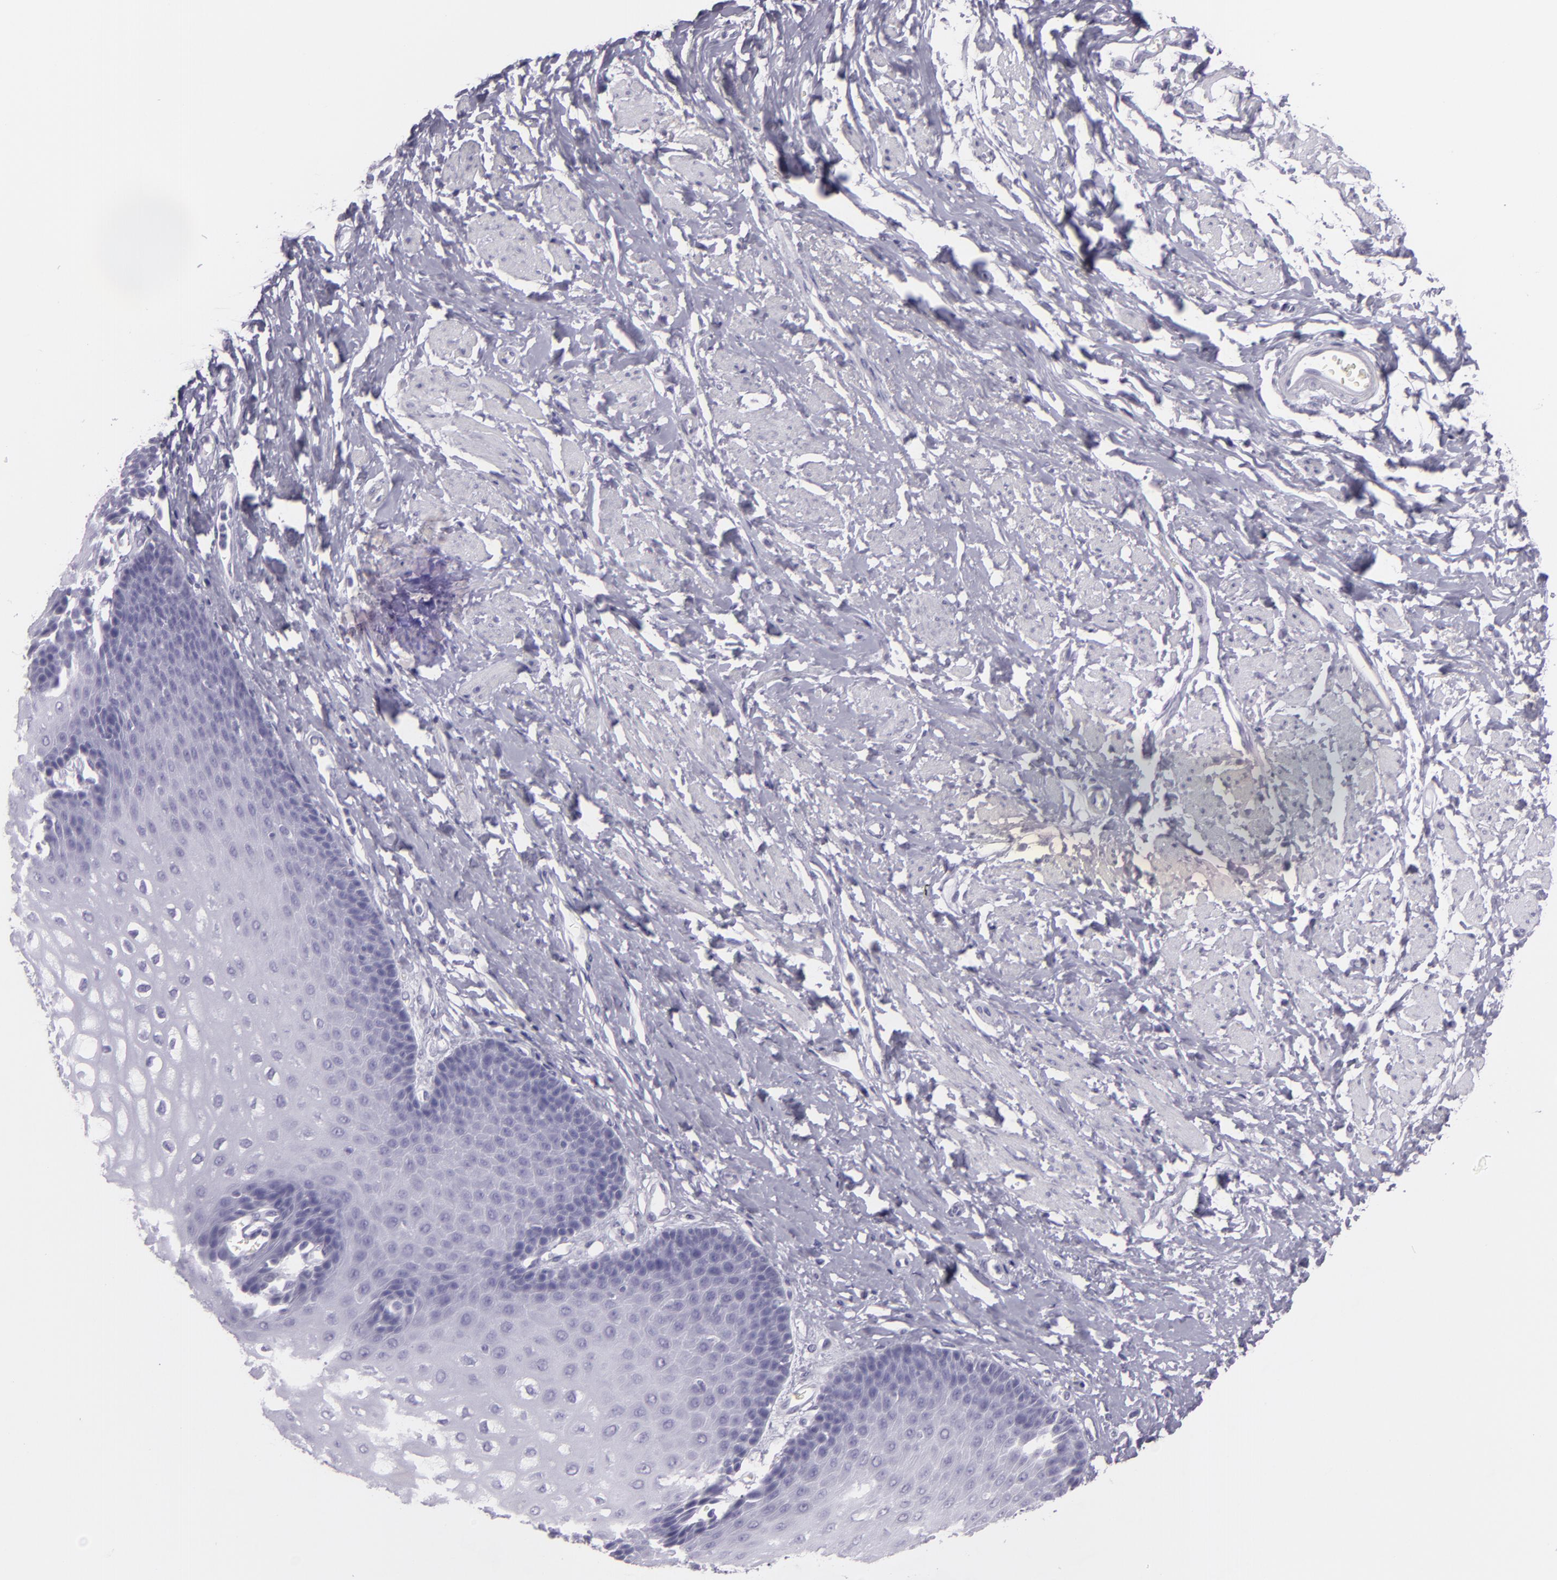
{"staining": {"intensity": "negative", "quantity": "none", "location": "none"}, "tissue": "esophagus", "cell_type": "Squamous epithelial cells", "image_type": "normal", "snomed": [{"axis": "morphology", "description": "Normal tissue, NOS"}, {"axis": "topography", "description": "Esophagus"}], "caption": "This is an immunohistochemistry (IHC) micrograph of benign esophagus. There is no expression in squamous epithelial cells.", "gene": "MUC6", "patient": {"sex": "male", "age": 70}}